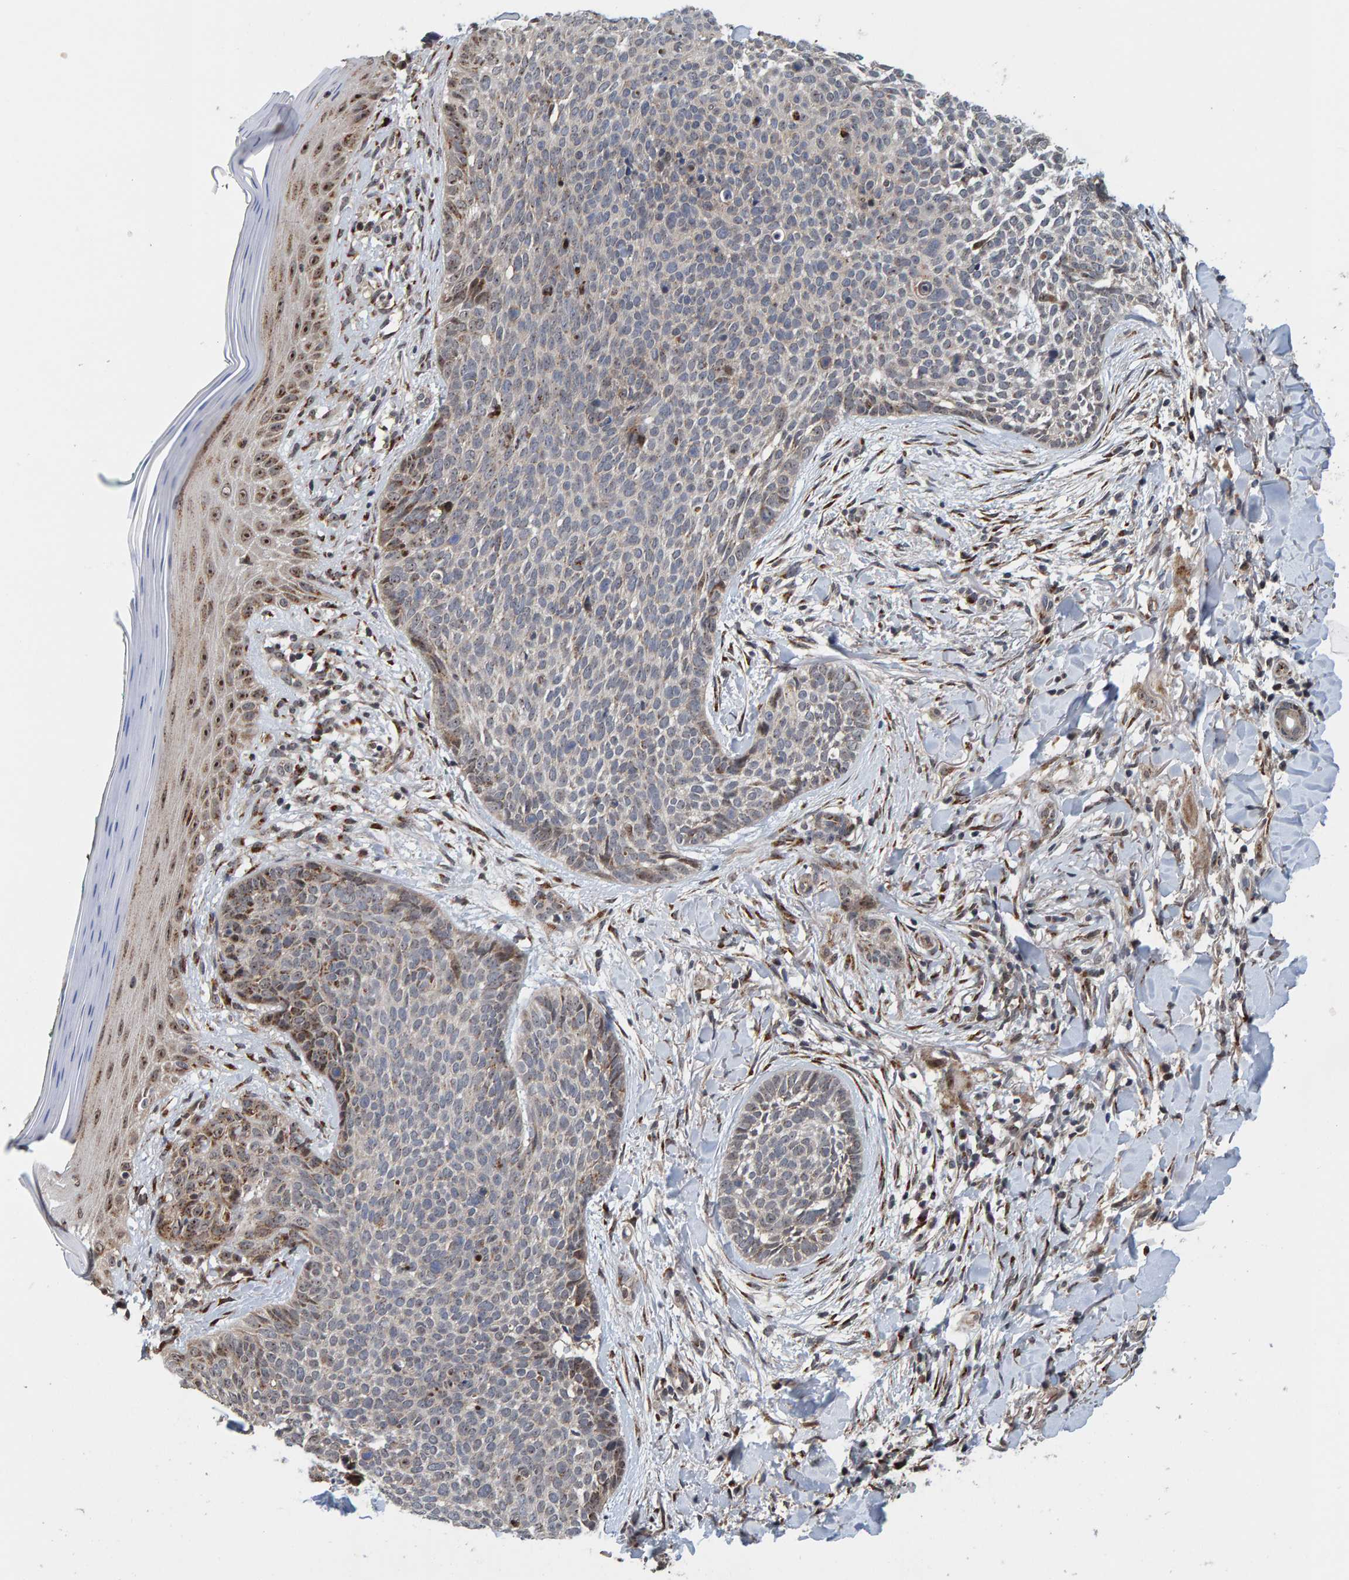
{"staining": {"intensity": "weak", "quantity": "<25%", "location": "cytoplasmic/membranous,nuclear"}, "tissue": "skin cancer", "cell_type": "Tumor cells", "image_type": "cancer", "snomed": [{"axis": "morphology", "description": "Normal tissue, NOS"}, {"axis": "morphology", "description": "Basal cell carcinoma"}, {"axis": "topography", "description": "Skin"}], "caption": "An image of skin basal cell carcinoma stained for a protein demonstrates no brown staining in tumor cells. (Brightfield microscopy of DAB (3,3'-diaminobenzidine) IHC at high magnification).", "gene": "CCDC25", "patient": {"sex": "male", "age": 67}}